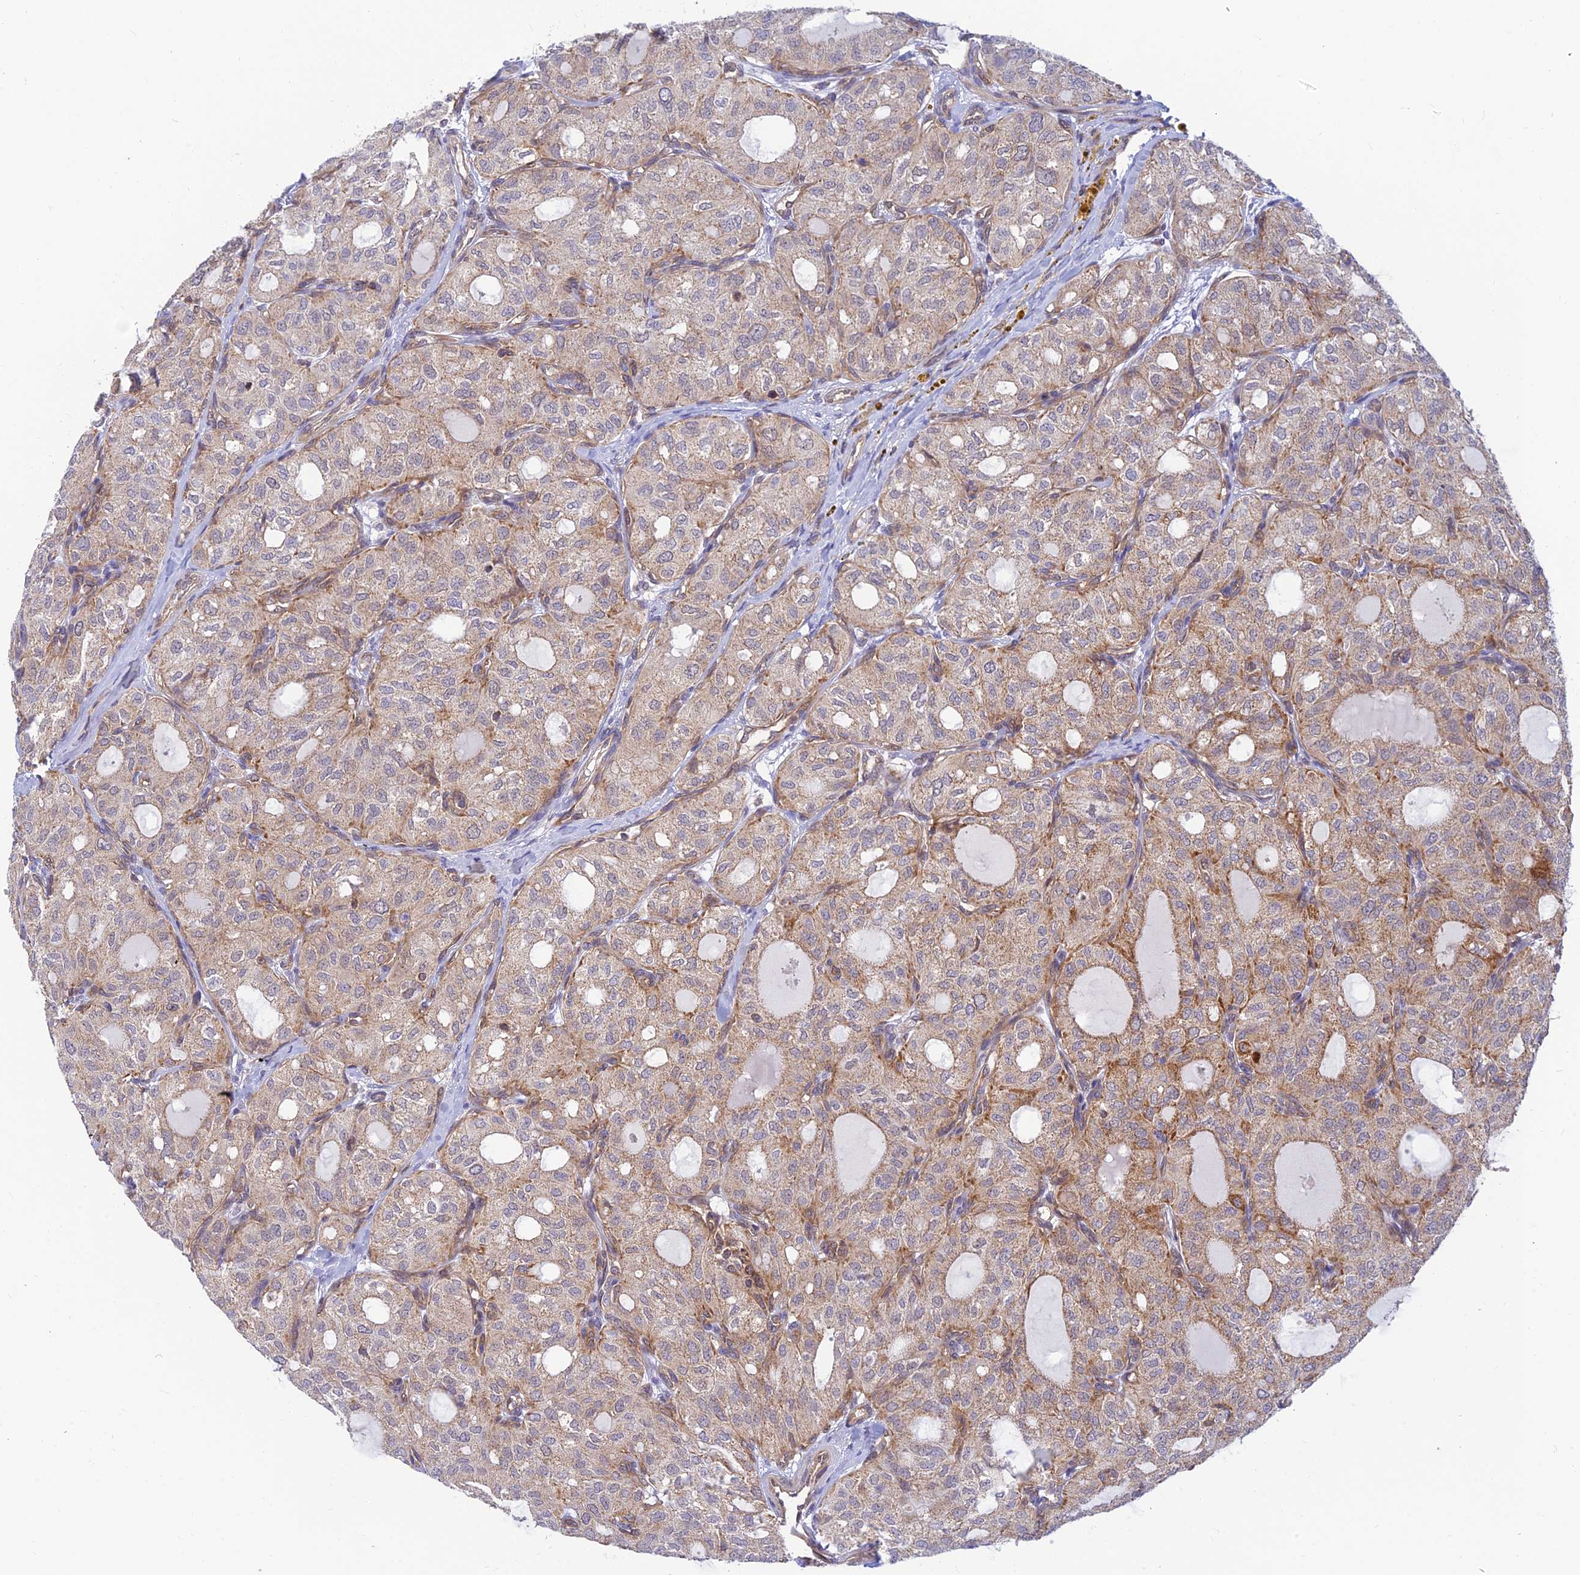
{"staining": {"intensity": "weak", "quantity": "<25%", "location": "cytoplasmic/membranous"}, "tissue": "thyroid cancer", "cell_type": "Tumor cells", "image_type": "cancer", "snomed": [{"axis": "morphology", "description": "Follicular adenoma carcinoma, NOS"}, {"axis": "topography", "description": "Thyroid gland"}], "caption": "Immunohistochemistry (IHC) photomicrograph of thyroid follicular adenoma carcinoma stained for a protein (brown), which exhibits no expression in tumor cells. (DAB immunohistochemistry with hematoxylin counter stain).", "gene": "LYSMD2", "patient": {"sex": "male", "age": 75}}